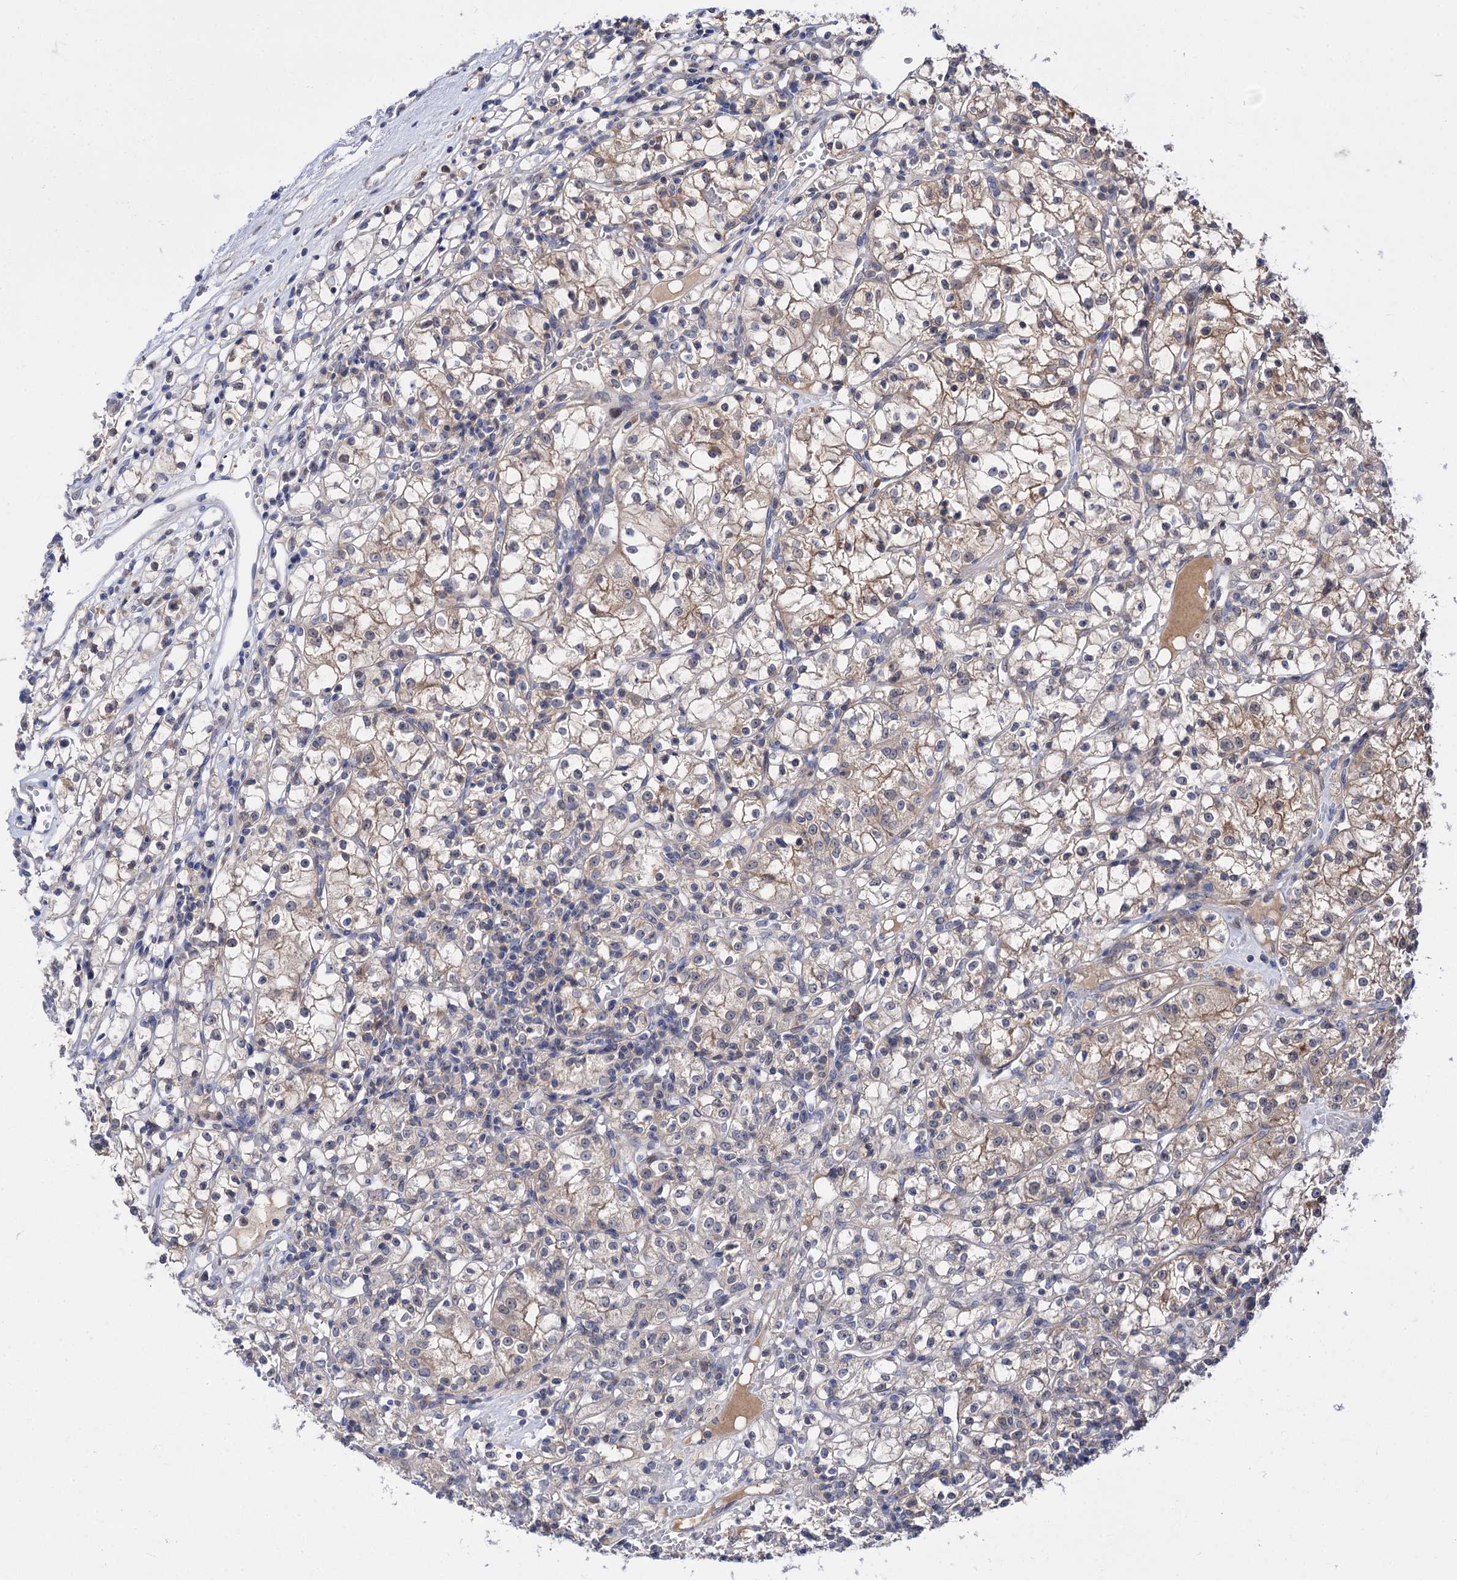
{"staining": {"intensity": "weak", "quantity": "25%-75%", "location": "cytoplasmic/membranous"}, "tissue": "renal cancer", "cell_type": "Tumor cells", "image_type": "cancer", "snomed": [{"axis": "morphology", "description": "Adenocarcinoma, NOS"}, {"axis": "topography", "description": "Kidney"}], "caption": "The immunohistochemical stain labels weak cytoplasmic/membranous expression in tumor cells of adenocarcinoma (renal) tissue. Nuclei are stained in blue.", "gene": "NEK10", "patient": {"sex": "female", "age": 59}}